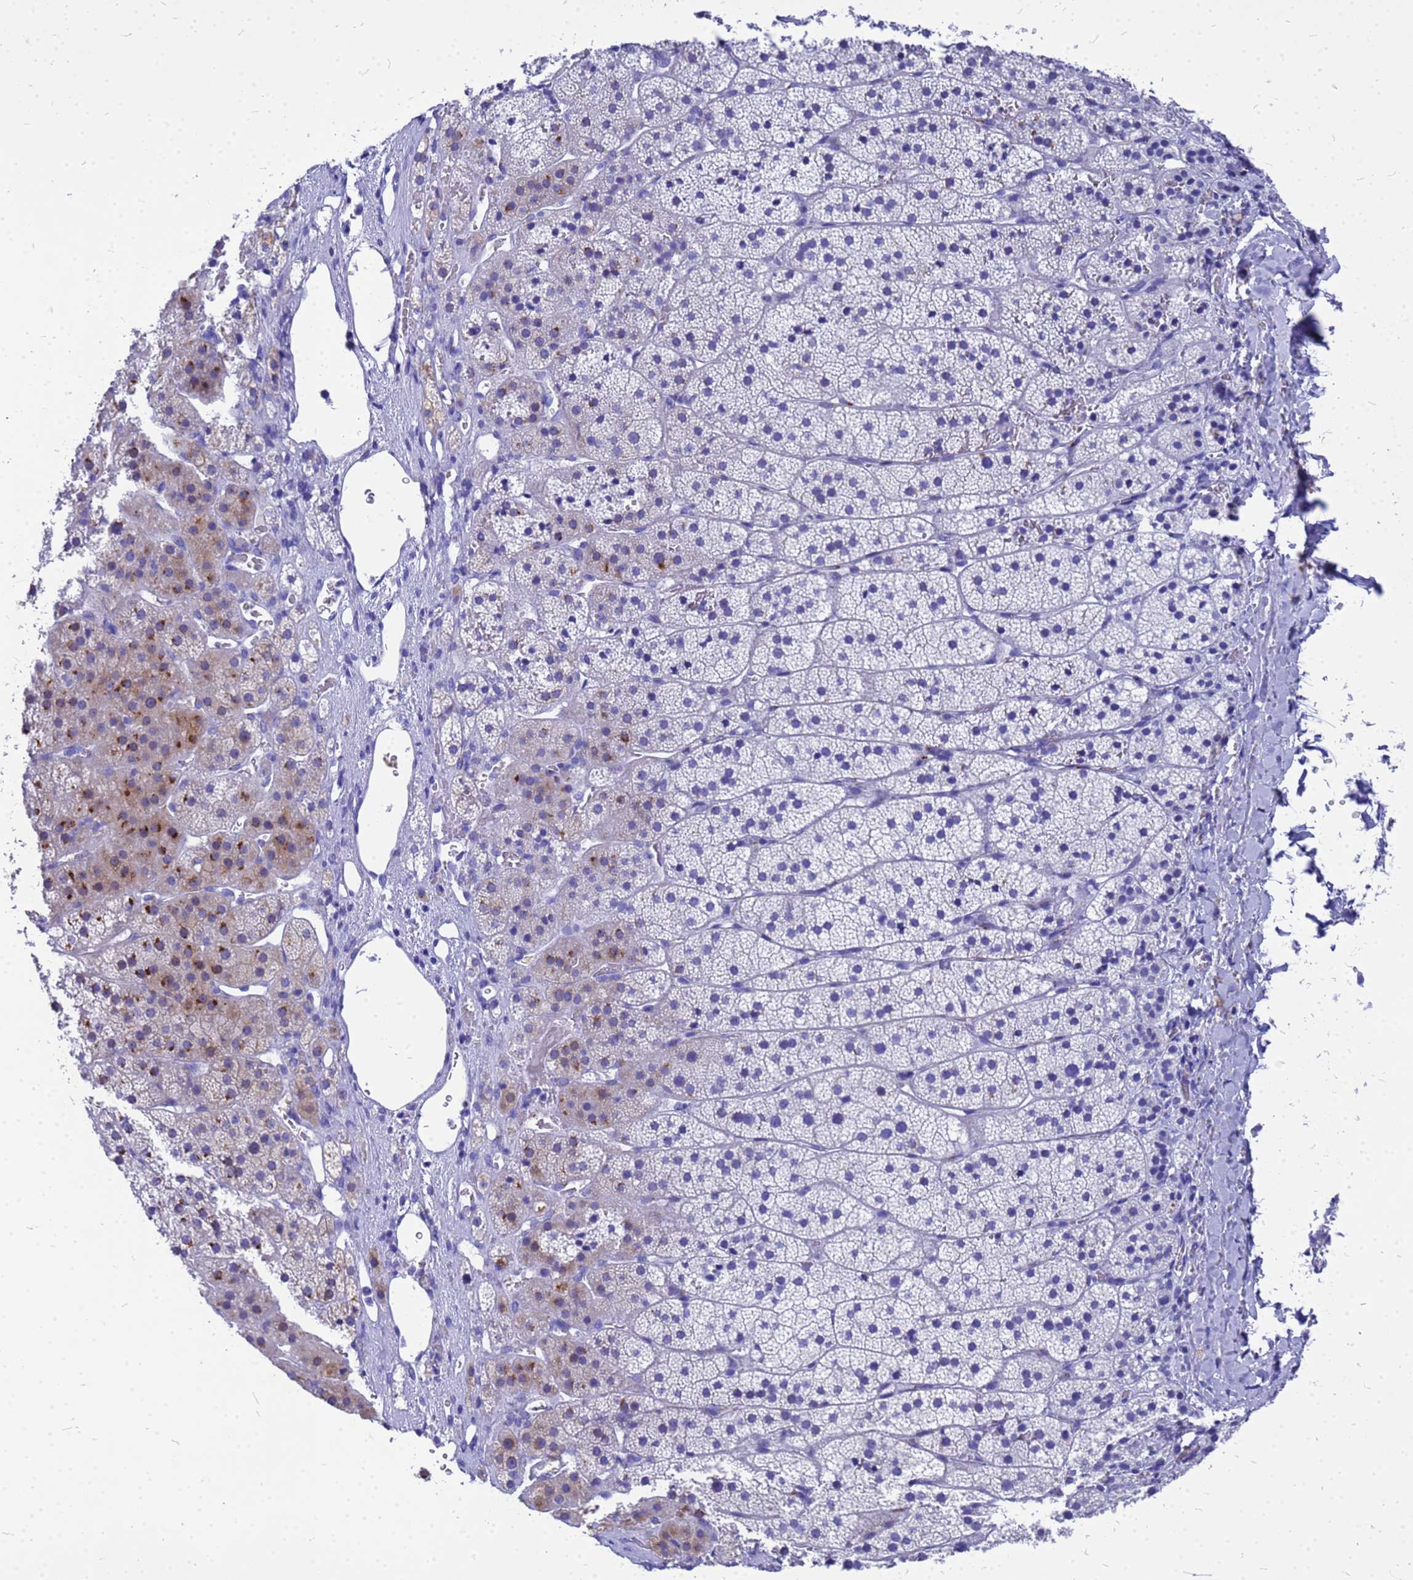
{"staining": {"intensity": "strong", "quantity": "<25%", "location": "cytoplasmic/membranous"}, "tissue": "adrenal gland", "cell_type": "Glandular cells", "image_type": "normal", "snomed": [{"axis": "morphology", "description": "Normal tissue, NOS"}, {"axis": "topography", "description": "Adrenal gland"}], "caption": "DAB immunohistochemical staining of benign adrenal gland displays strong cytoplasmic/membranous protein staining in about <25% of glandular cells. (IHC, brightfield microscopy, high magnification).", "gene": "OR52E2", "patient": {"sex": "female", "age": 44}}